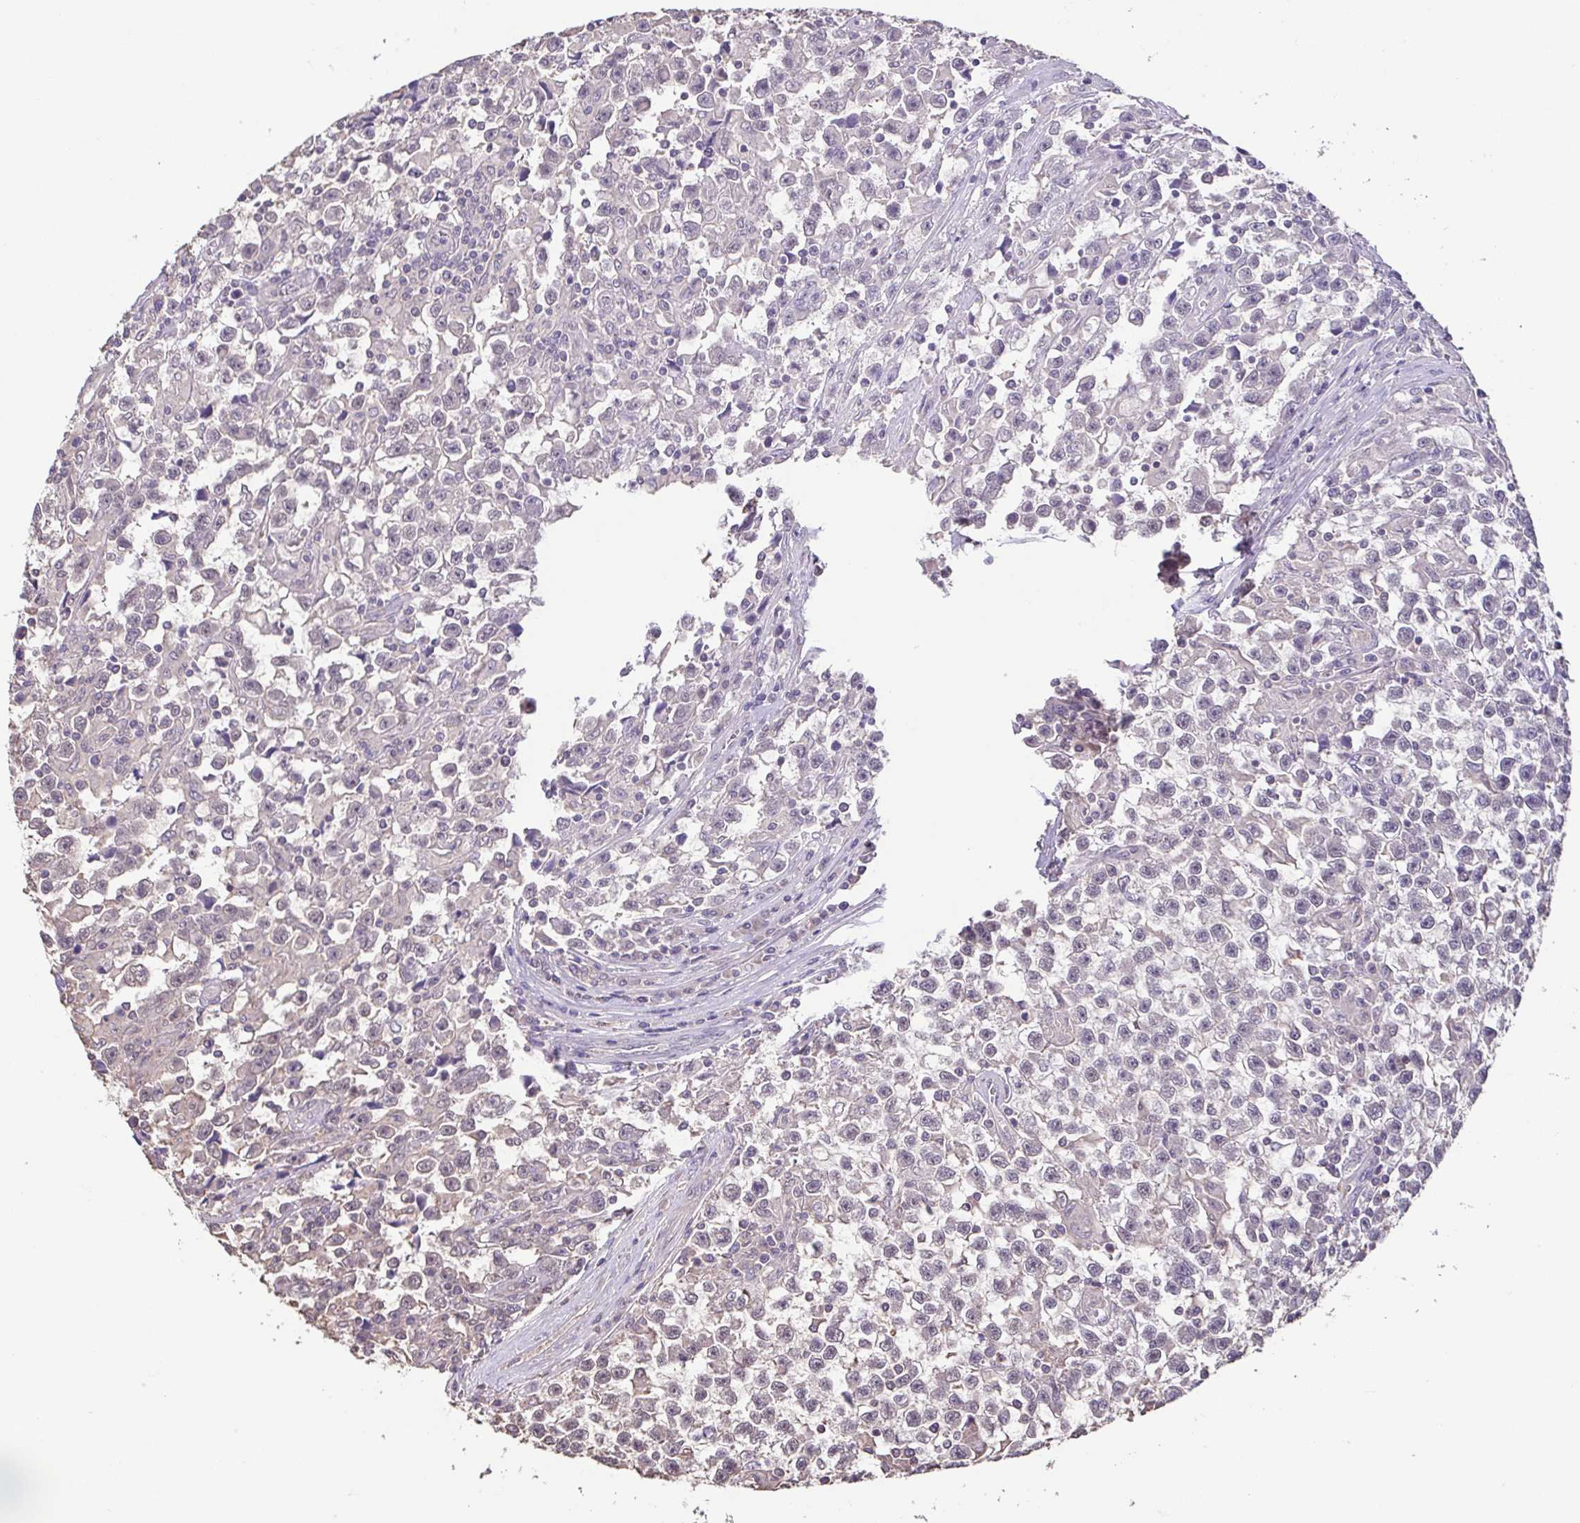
{"staining": {"intensity": "negative", "quantity": "none", "location": "none"}, "tissue": "testis cancer", "cell_type": "Tumor cells", "image_type": "cancer", "snomed": [{"axis": "morphology", "description": "Seminoma, NOS"}, {"axis": "topography", "description": "Testis"}], "caption": "The immunohistochemistry (IHC) image has no significant positivity in tumor cells of testis seminoma tissue.", "gene": "ACTRT2", "patient": {"sex": "male", "age": 31}}